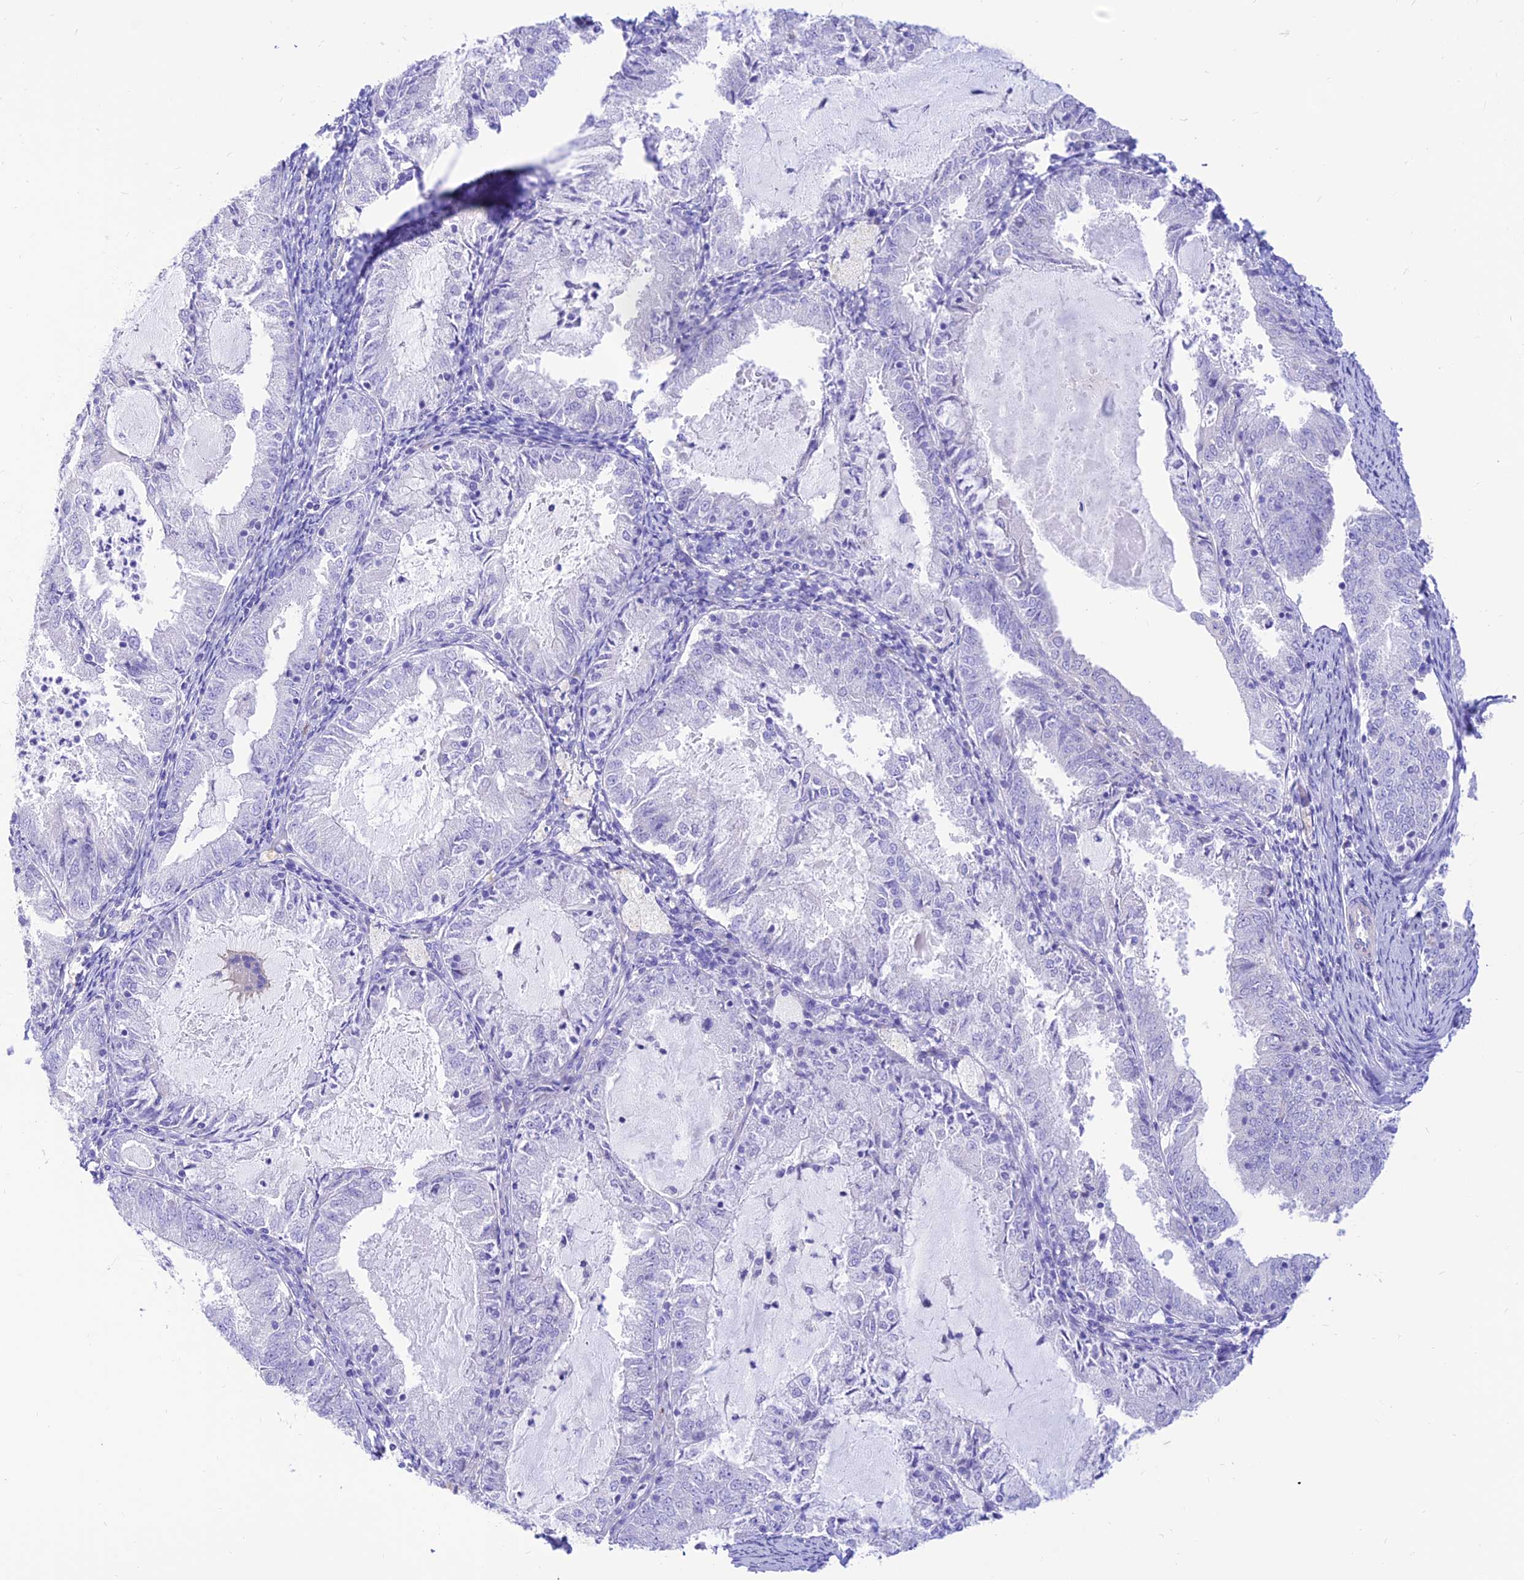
{"staining": {"intensity": "negative", "quantity": "none", "location": "none"}, "tissue": "endometrial cancer", "cell_type": "Tumor cells", "image_type": "cancer", "snomed": [{"axis": "morphology", "description": "Adenocarcinoma, NOS"}, {"axis": "topography", "description": "Endometrium"}], "caption": "Immunohistochemical staining of human endometrial cancer (adenocarcinoma) exhibits no significant staining in tumor cells.", "gene": "FAM186B", "patient": {"sex": "female", "age": 57}}